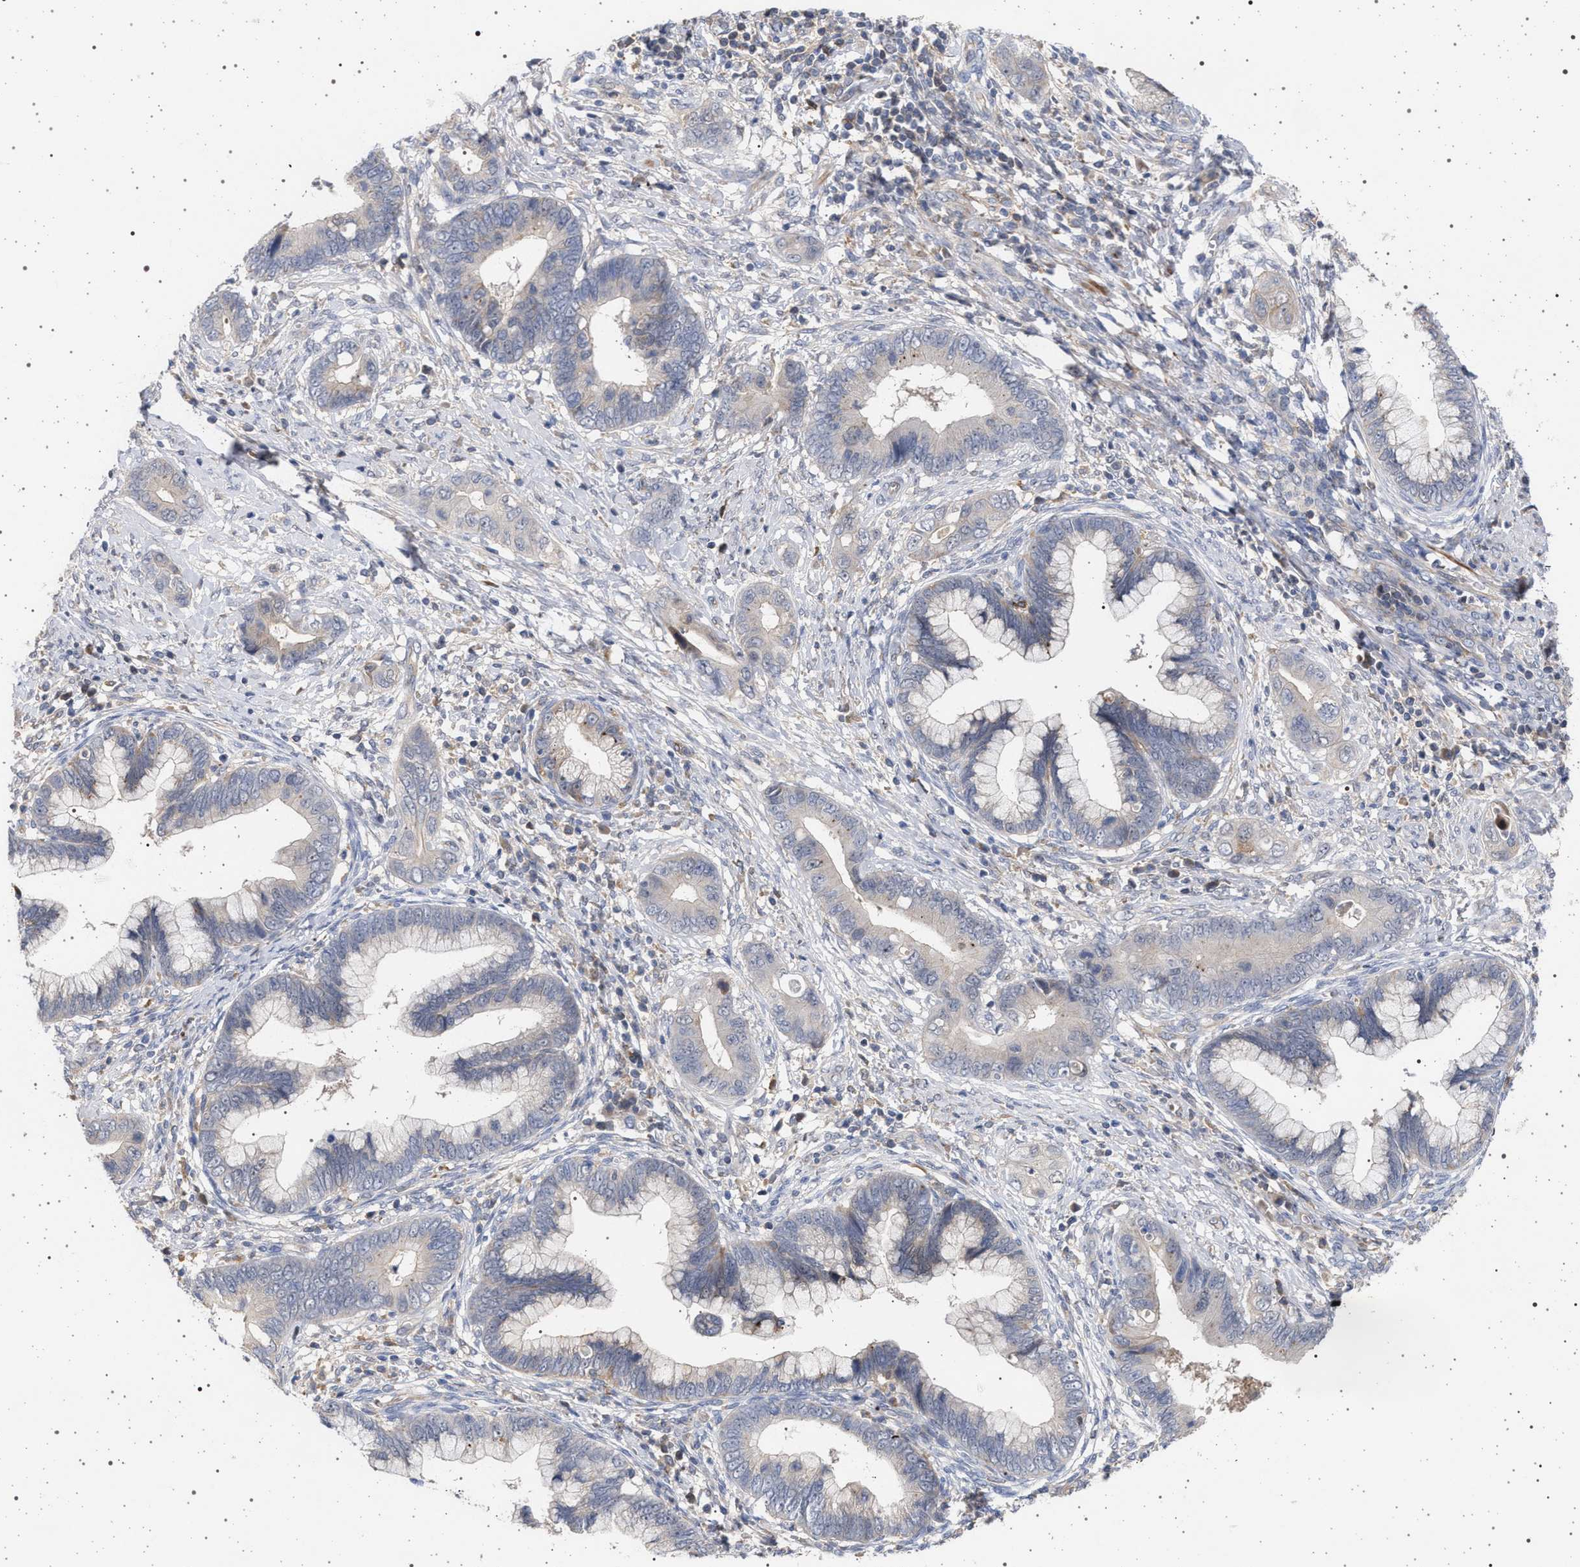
{"staining": {"intensity": "weak", "quantity": "<25%", "location": "cytoplasmic/membranous"}, "tissue": "cervical cancer", "cell_type": "Tumor cells", "image_type": "cancer", "snomed": [{"axis": "morphology", "description": "Adenocarcinoma, NOS"}, {"axis": "topography", "description": "Cervix"}], "caption": "This photomicrograph is of cervical adenocarcinoma stained with immunohistochemistry (IHC) to label a protein in brown with the nuclei are counter-stained blue. There is no staining in tumor cells.", "gene": "RBM48", "patient": {"sex": "female", "age": 44}}